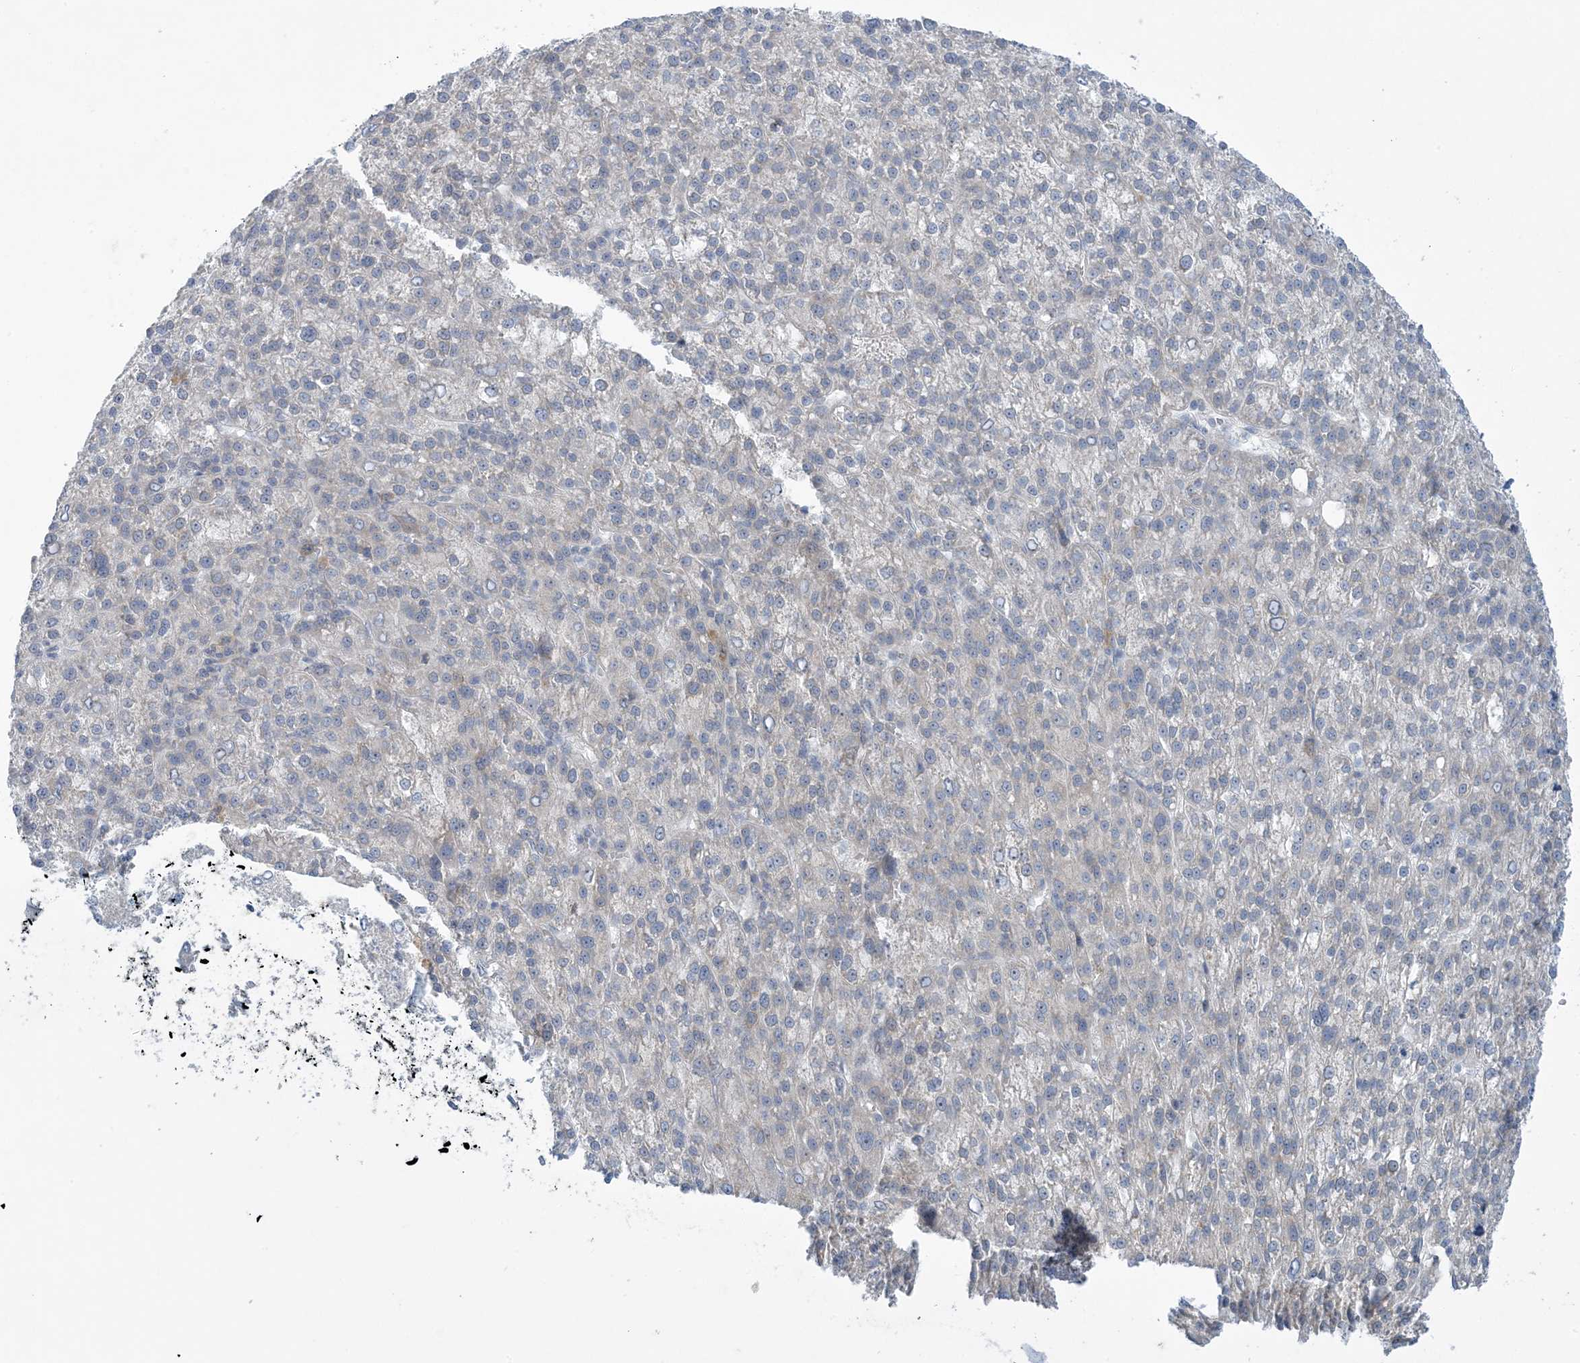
{"staining": {"intensity": "negative", "quantity": "none", "location": "none"}, "tissue": "liver cancer", "cell_type": "Tumor cells", "image_type": "cancer", "snomed": [{"axis": "morphology", "description": "Carcinoma, Hepatocellular, NOS"}, {"axis": "topography", "description": "Liver"}], "caption": "Tumor cells show no significant protein positivity in liver hepatocellular carcinoma.", "gene": "SCN3A", "patient": {"sex": "female", "age": 58}}